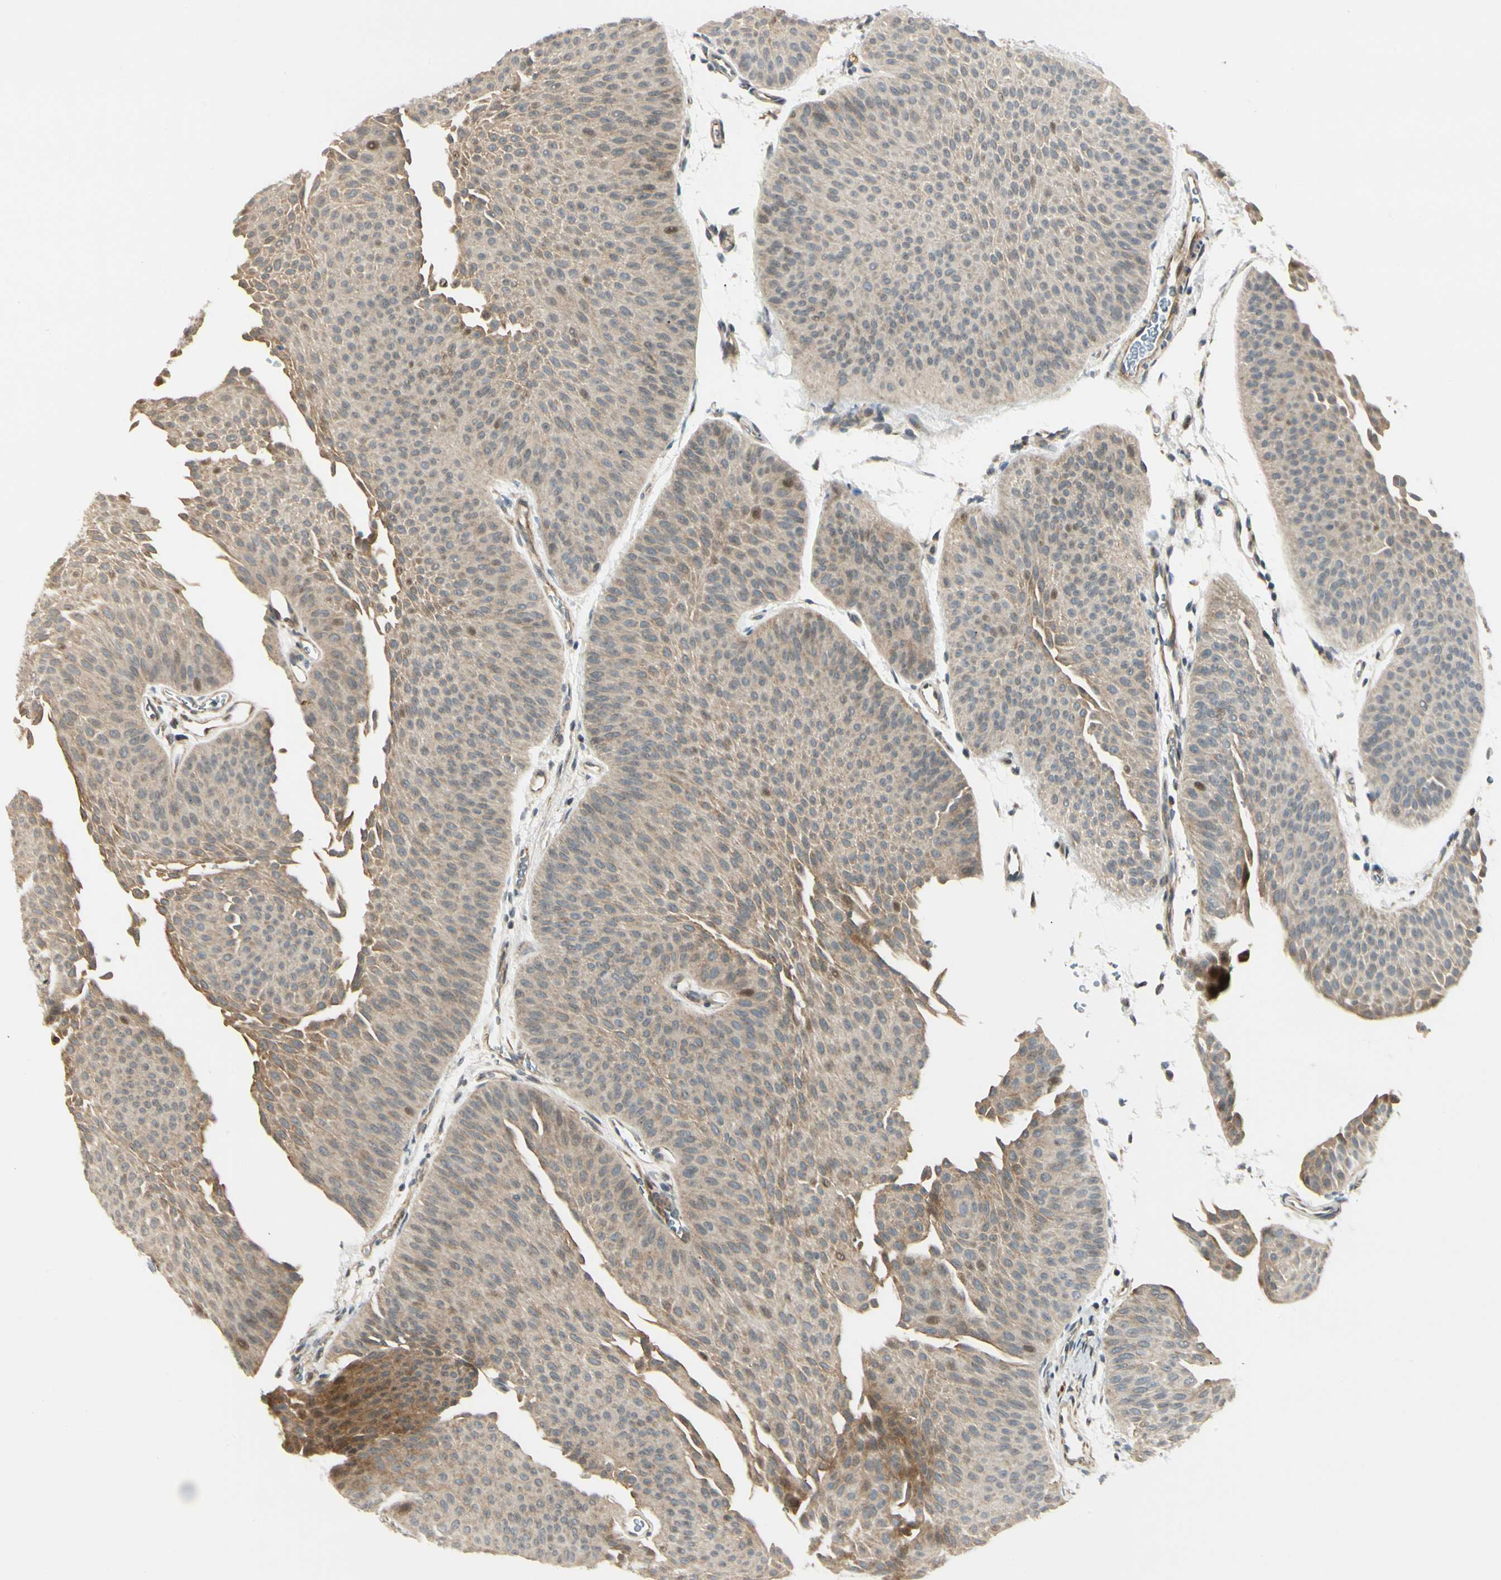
{"staining": {"intensity": "weak", "quantity": ">75%", "location": "cytoplasmic/membranous"}, "tissue": "urothelial cancer", "cell_type": "Tumor cells", "image_type": "cancer", "snomed": [{"axis": "morphology", "description": "Urothelial carcinoma, Low grade"}, {"axis": "topography", "description": "Urinary bladder"}], "caption": "Tumor cells exhibit low levels of weak cytoplasmic/membranous expression in approximately >75% of cells in urothelial carcinoma (low-grade). Nuclei are stained in blue.", "gene": "P4HA3", "patient": {"sex": "female", "age": 60}}